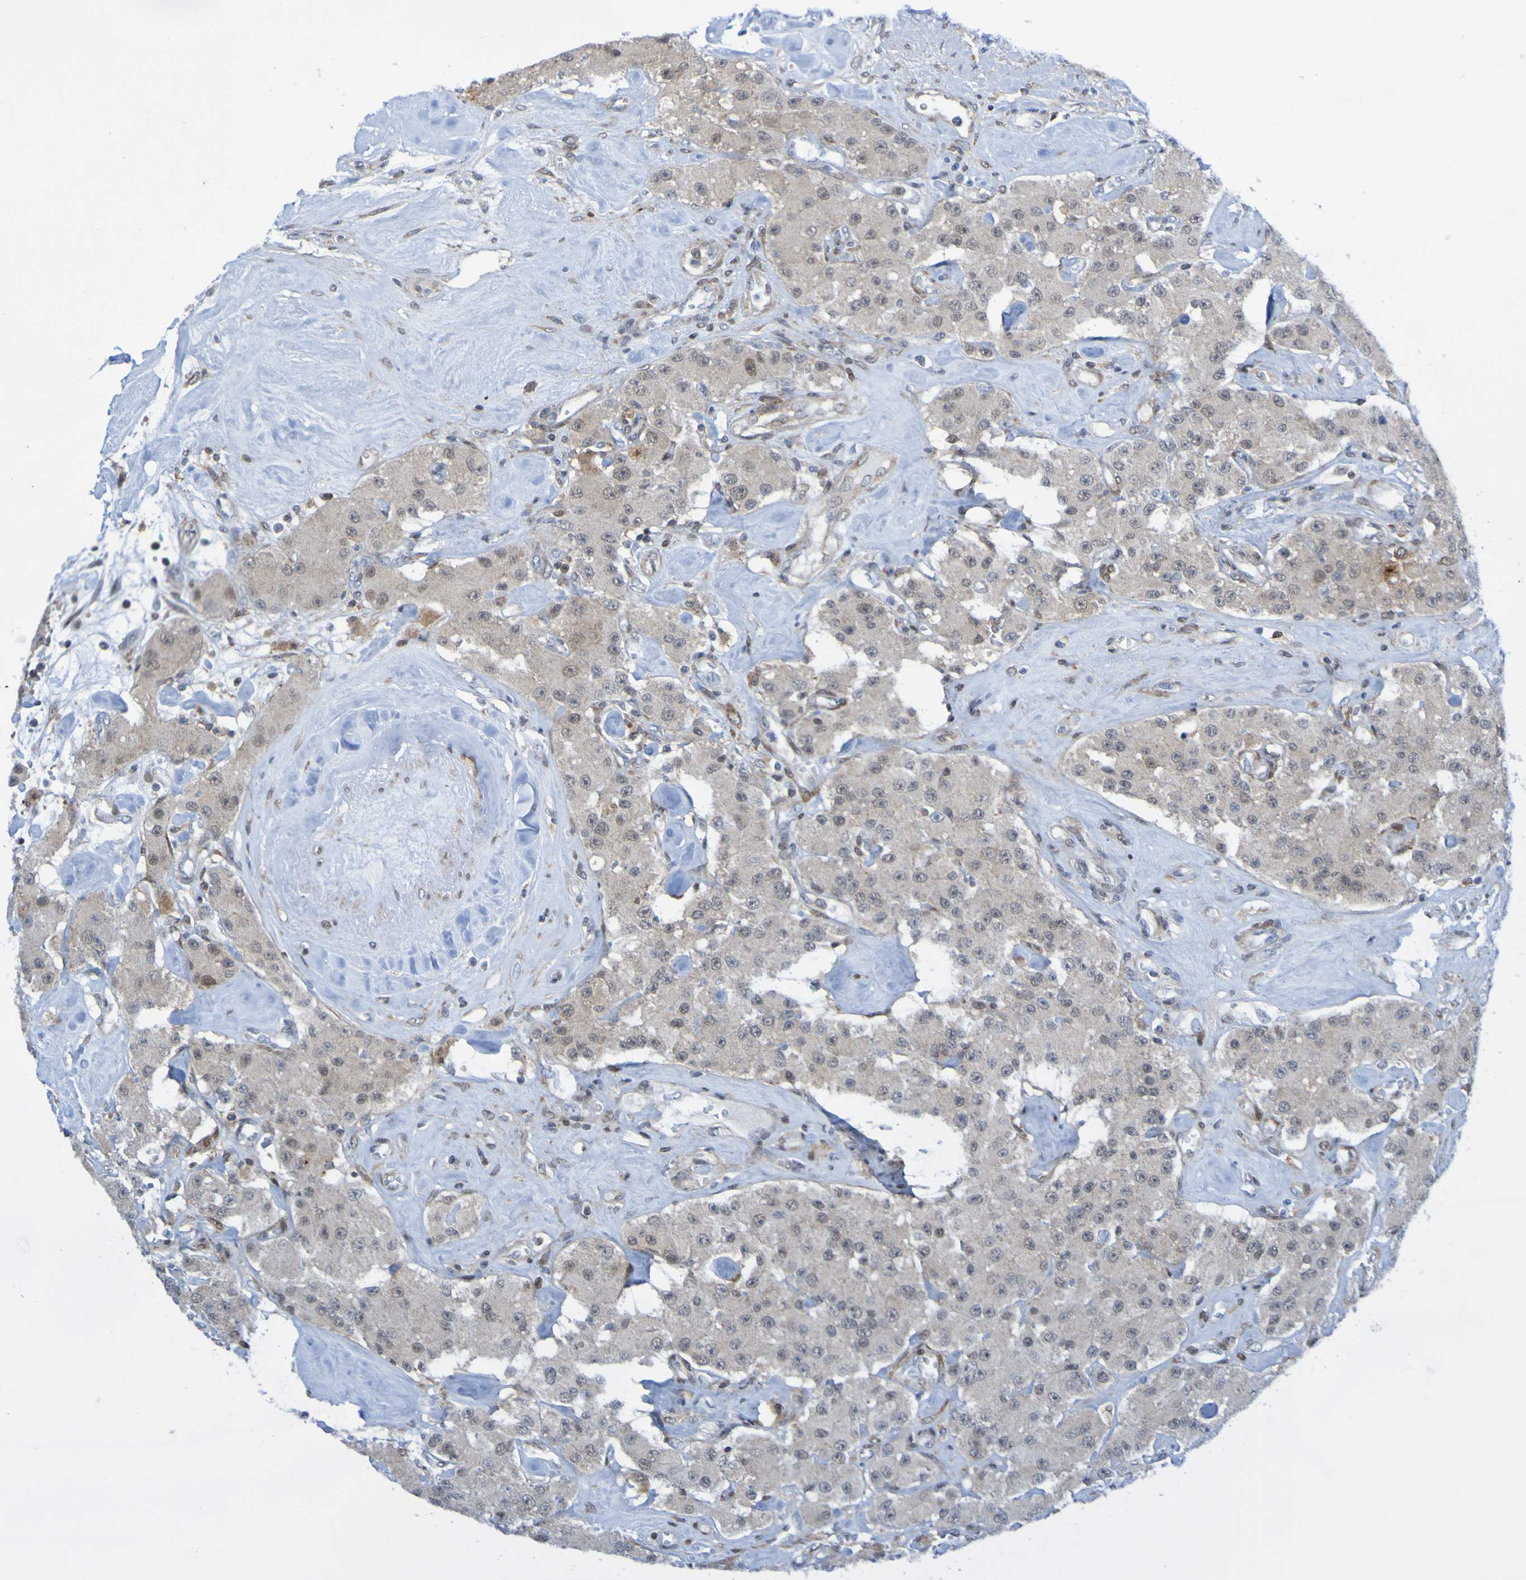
{"staining": {"intensity": "weak", "quantity": ">75%", "location": "cytoplasmic/membranous"}, "tissue": "carcinoid", "cell_type": "Tumor cells", "image_type": "cancer", "snomed": [{"axis": "morphology", "description": "Carcinoid, malignant, NOS"}, {"axis": "topography", "description": "Pancreas"}], "caption": "High-power microscopy captured an IHC image of carcinoid, revealing weak cytoplasmic/membranous positivity in approximately >75% of tumor cells.", "gene": "ATIC", "patient": {"sex": "male", "age": 41}}